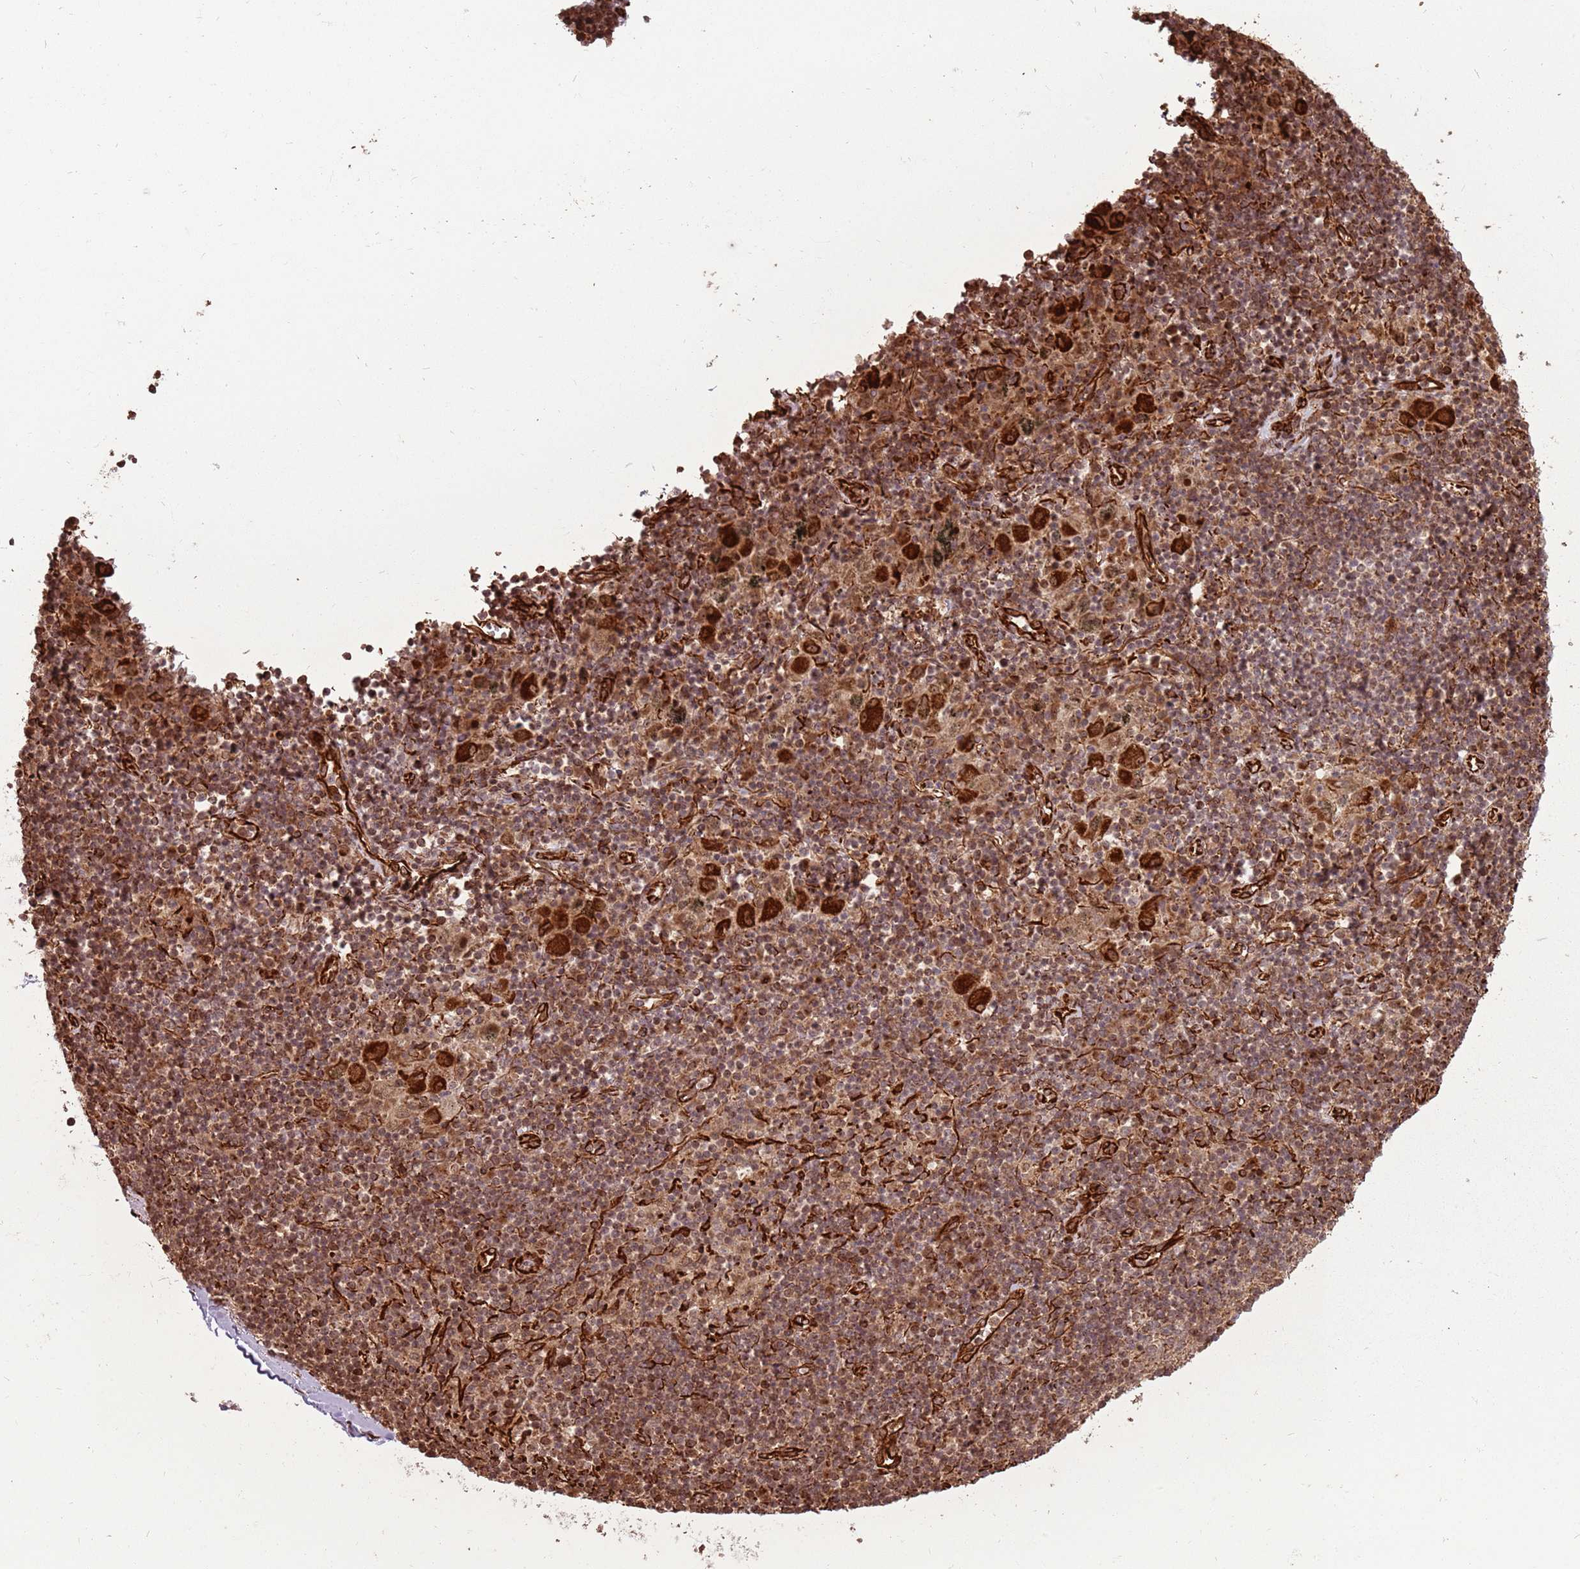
{"staining": {"intensity": "negative", "quantity": "none", "location": "none"}, "tissue": "adipose tissue", "cell_type": "Adipocytes", "image_type": "normal", "snomed": [{"axis": "morphology", "description": "Normal tissue, NOS"}, {"axis": "topography", "description": "Lymph node"}, {"axis": "topography", "description": "Cartilage tissue"}, {"axis": "topography", "description": "Bronchus"}], "caption": "An image of adipose tissue stained for a protein demonstrates no brown staining in adipocytes. (DAB immunohistochemistry, high magnification).", "gene": "ADAMTS3", "patient": {"sex": "male", "age": 63}}